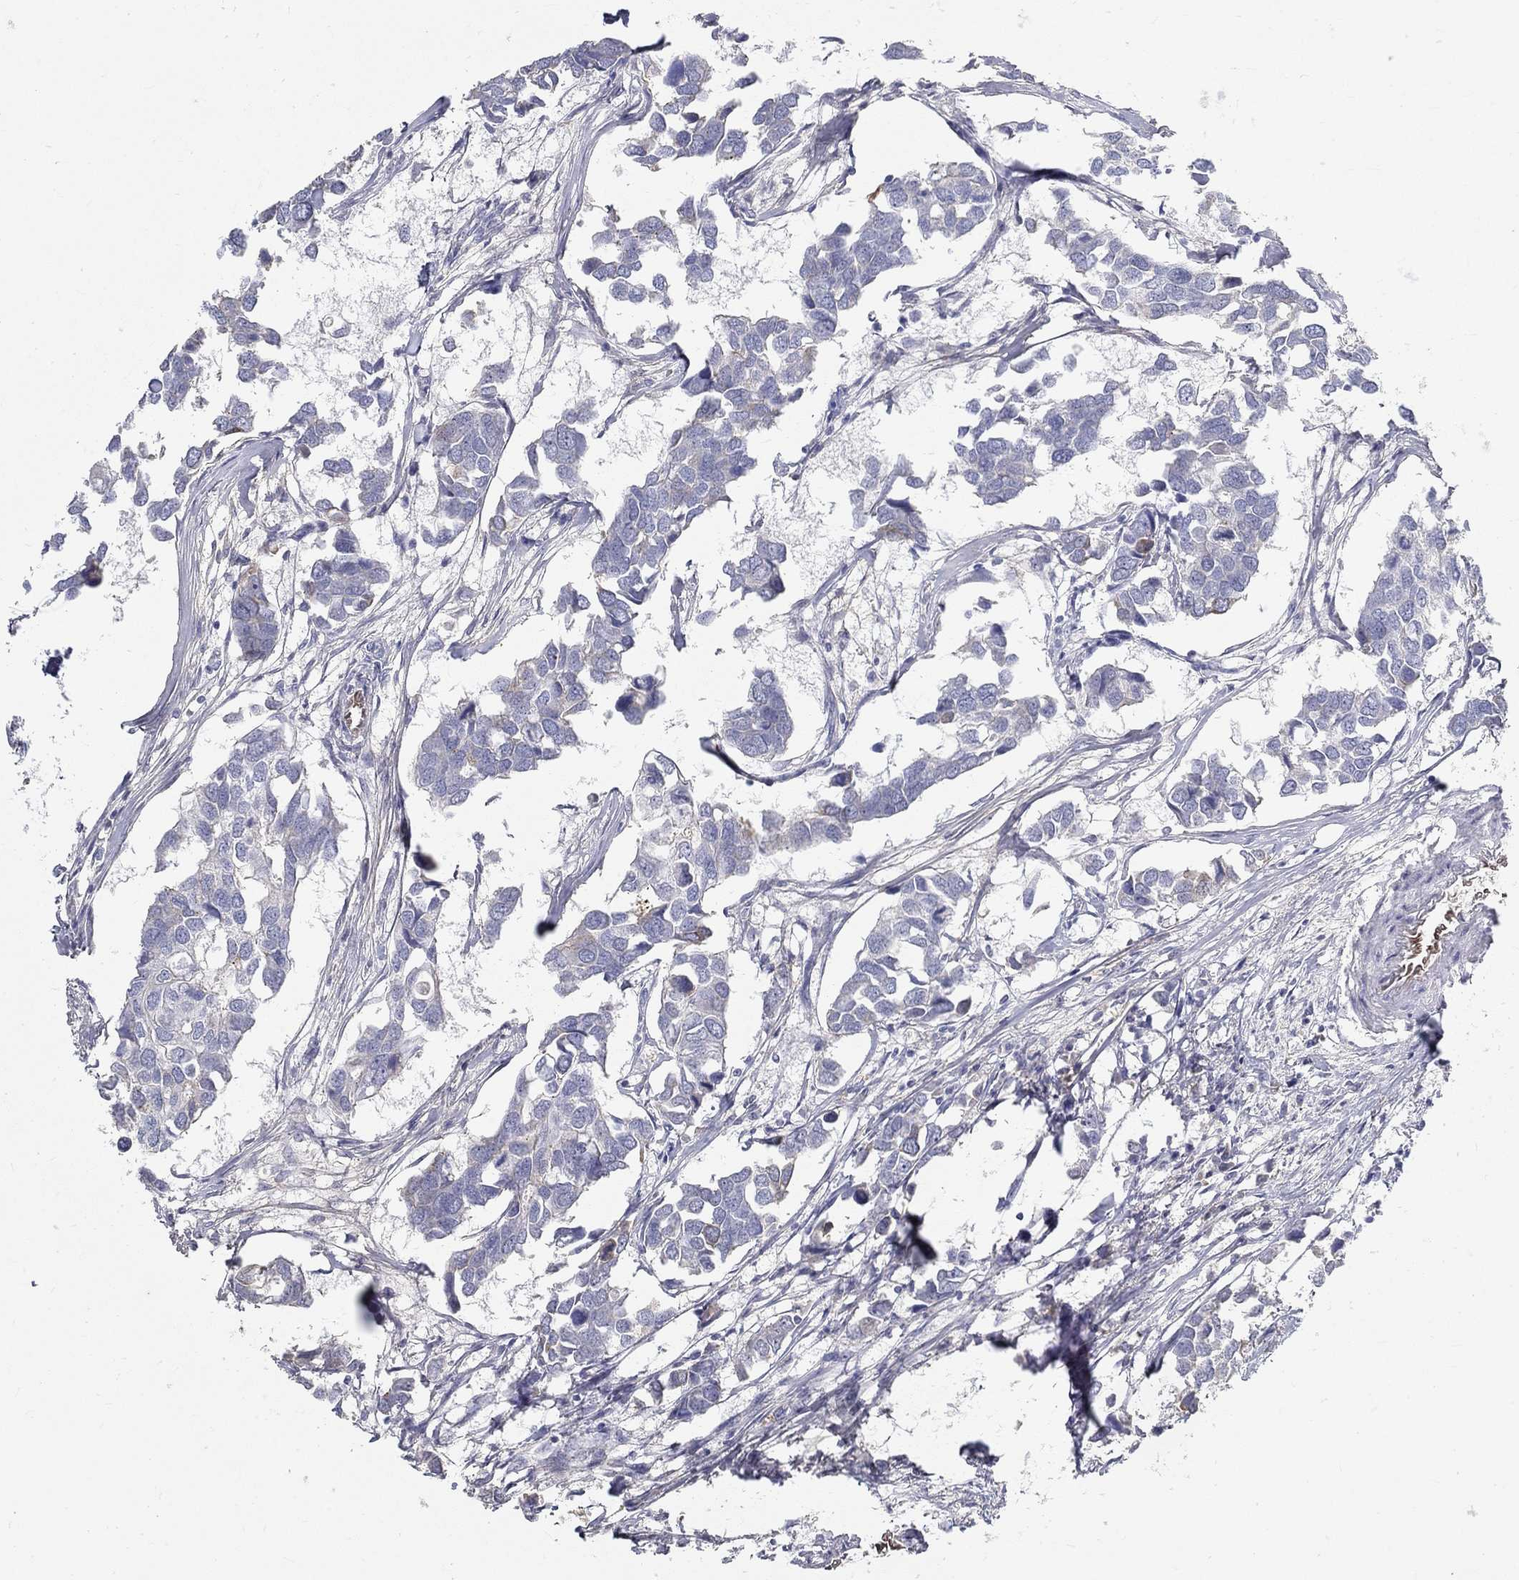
{"staining": {"intensity": "weak", "quantity": "<25%", "location": "cytoplasmic/membranous"}, "tissue": "breast cancer", "cell_type": "Tumor cells", "image_type": "cancer", "snomed": [{"axis": "morphology", "description": "Duct carcinoma"}, {"axis": "topography", "description": "Breast"}], "caption": "Immunohistochemistry (IHC) histopathology image of neoplastic tissue: human breast infiltrating ductal carcinoma stained with DAB (3,3'-diaminobenzidine) exhibits no significant protein positivity in tumor cells.", "gene": "FGF2", "patient": {"sex": "female", "age": 83}}